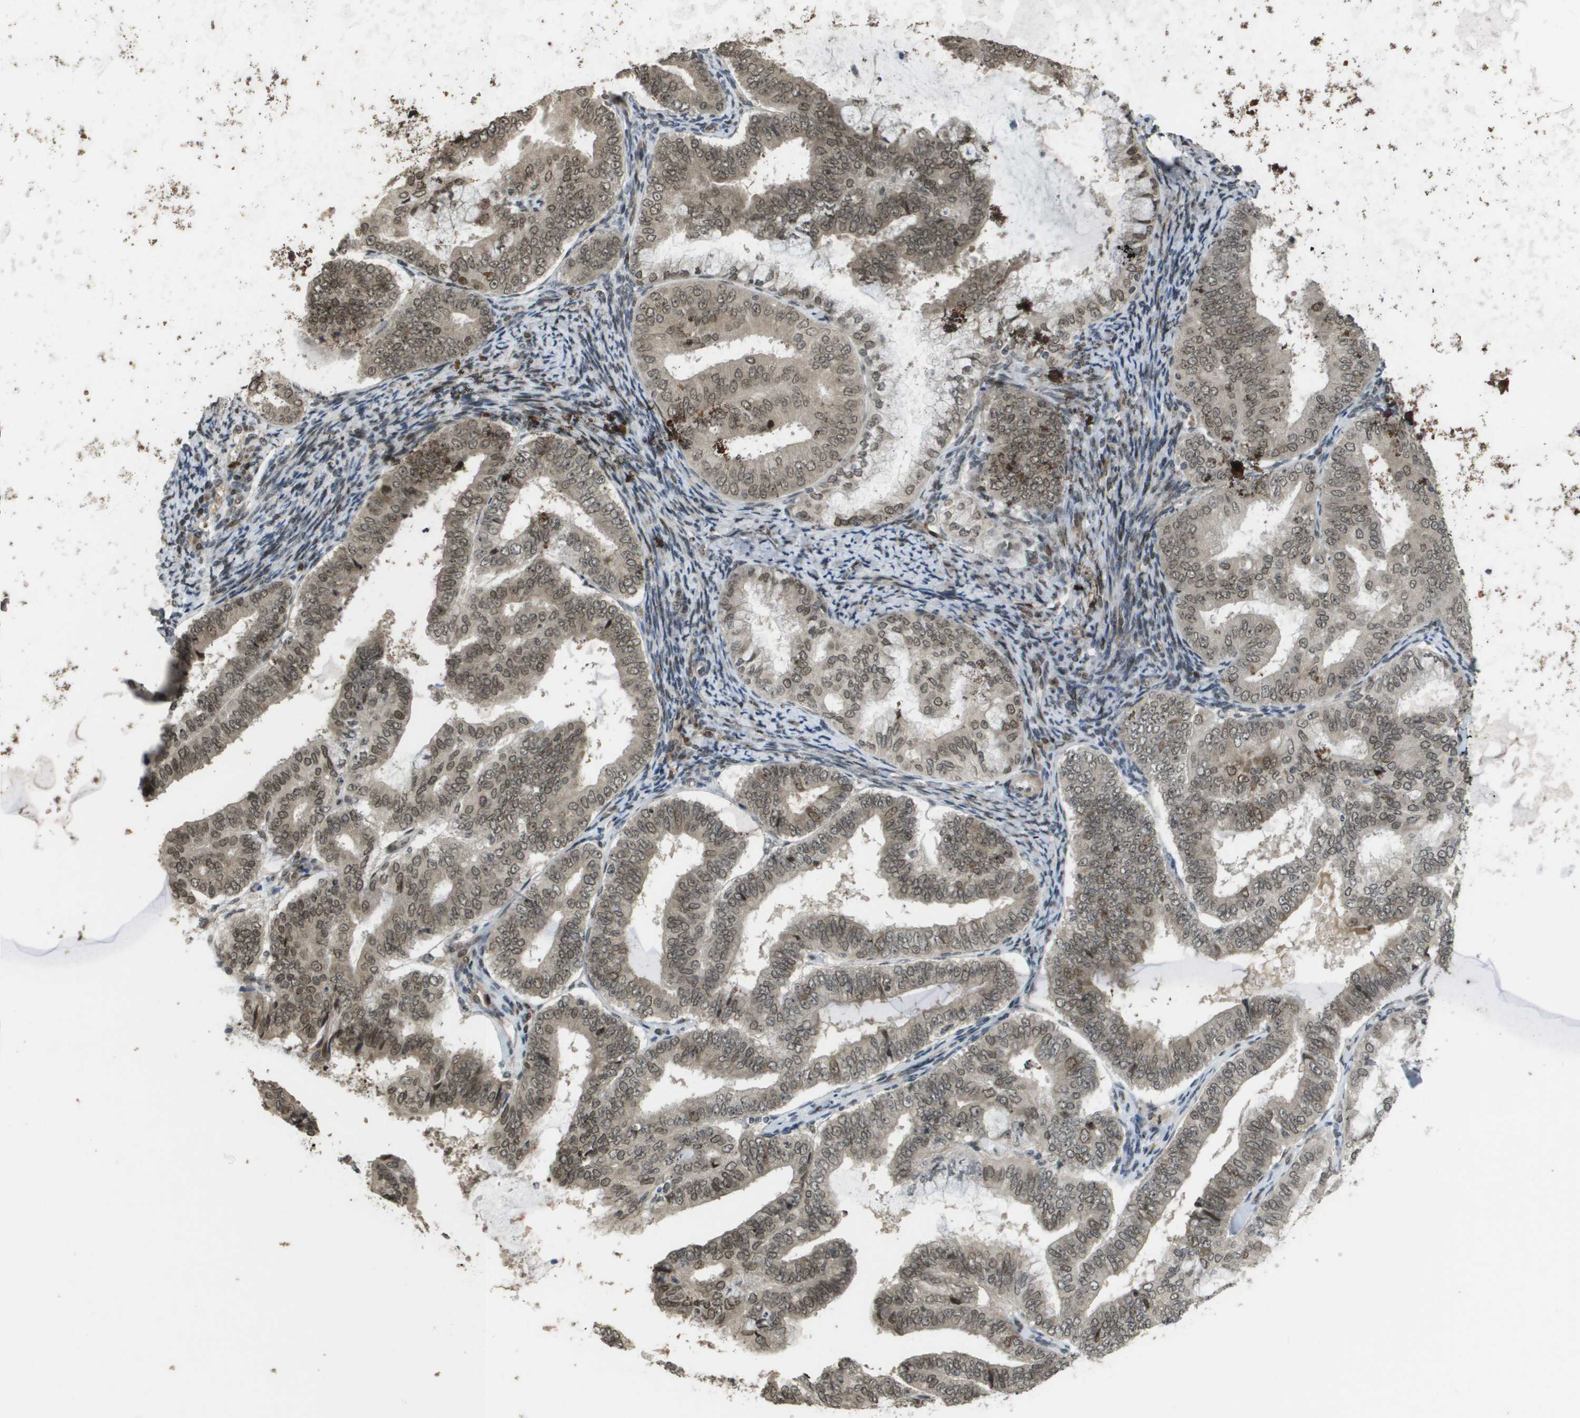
{"staining": {"intensity": "weak", "quantity": ">75%", "location": "cytoplasmic/membranous,nuclear"}, "tissue": "endometrial cancer", "cell_type": "Tumor cells", "image_type": "cancer", "snomed": [{"axis": "morphology", "description": "Adenocarcinoma, NOS"}, {"axis": "topography", "description": "Endometrium"}], "caption": "Protein expression analysis of human endometrial adenocarcinoma reveals weak cytoplasmic/membranous and nuclear expression in approximately >75% of tumor cells.", "gene": "KAT5", "patient": {"sex": "female", "age": 63}}